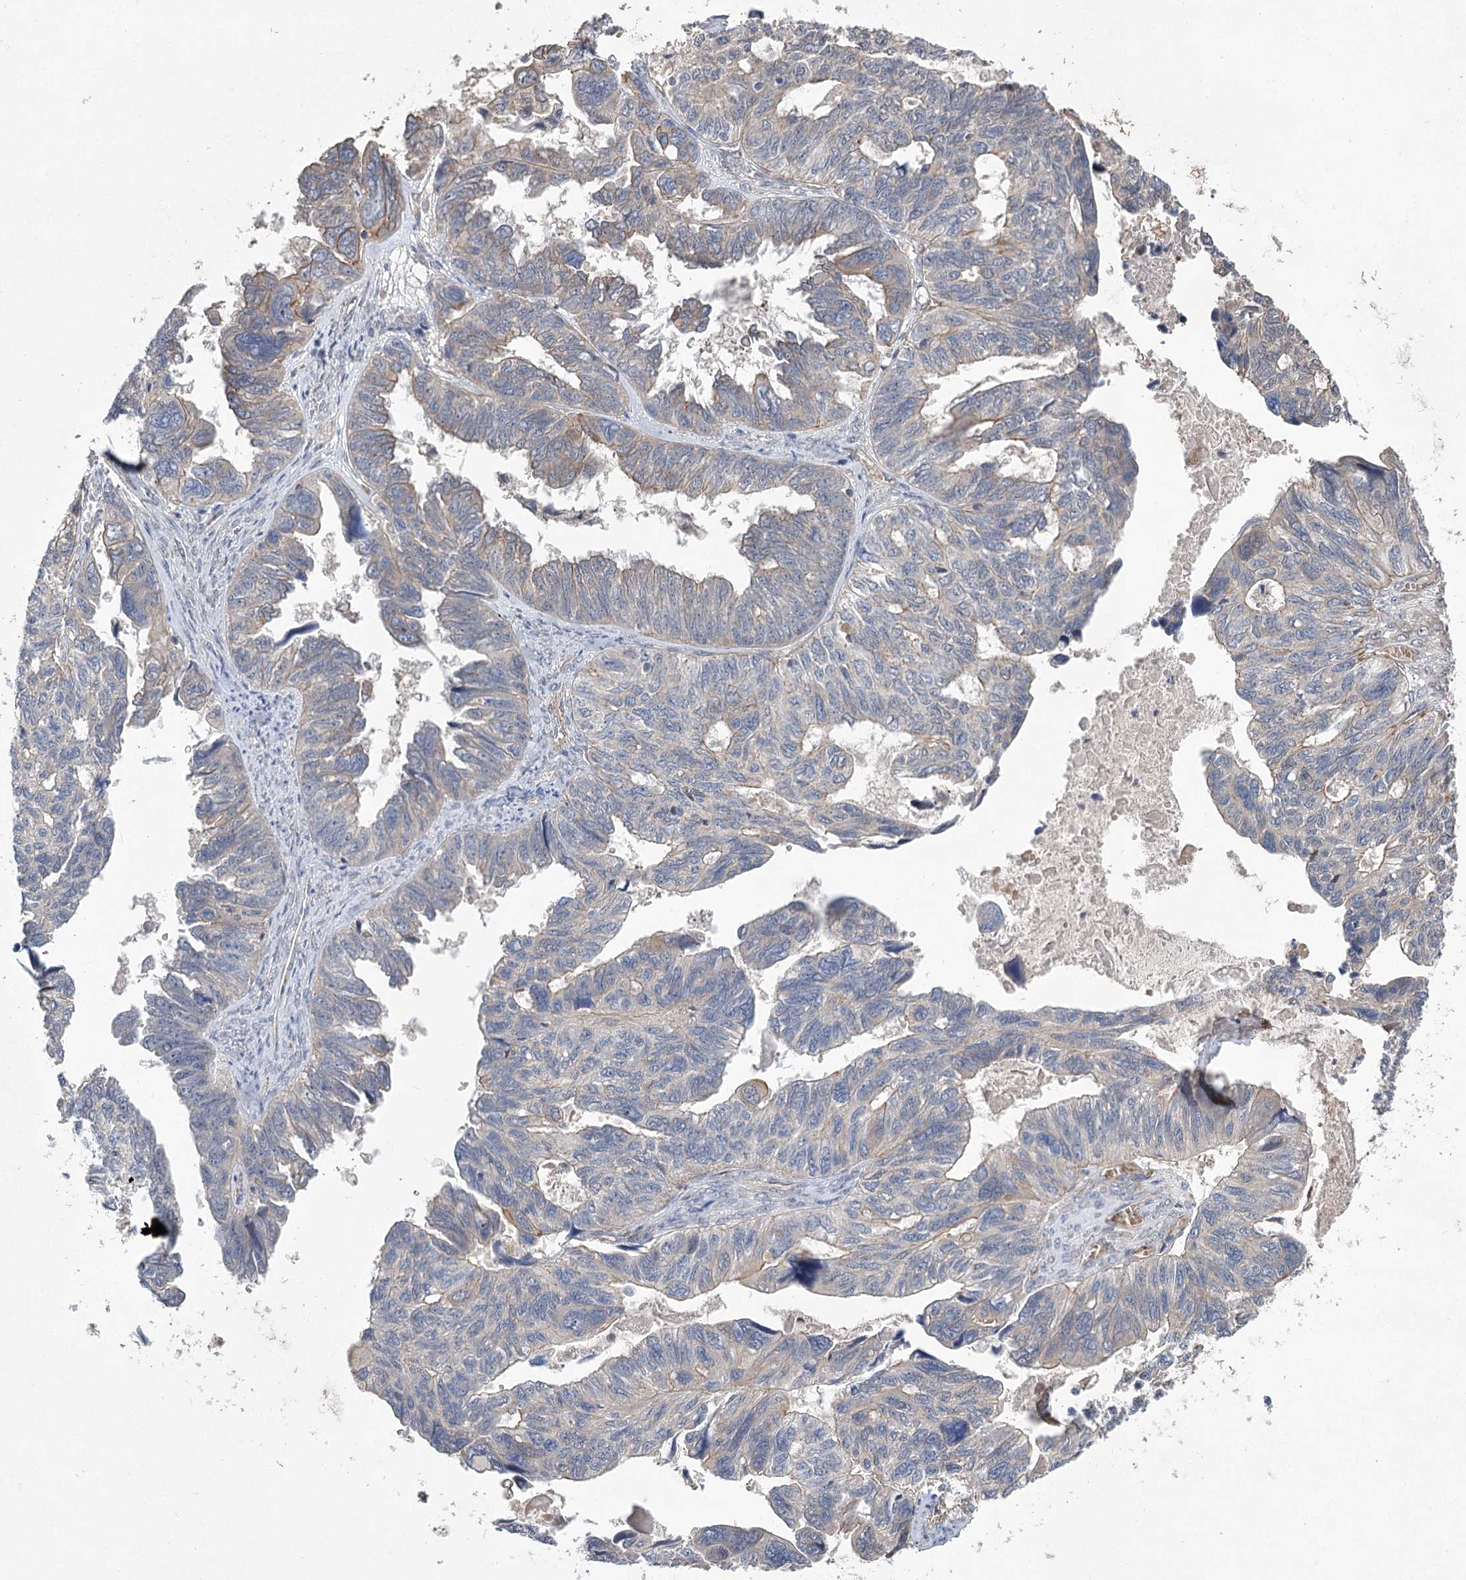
{"staining": {"intensity": "weak", "quantity": "<25%", "location": "cytoplasmic/membranous"}, "tissue": "ovarian cancer", "cell_type": "Tumor cells", "image_type": "cancer", "snomed": [{"axis": "morphology", "description": "Cystadenocarcinoma, serous, NOS"}, {"axis": "topography", "description": "Ovary"}], "caption": "IHC histopathology image of neoplastic tissue: ovarian cancer (serous cystadenocarcinoma) stained with DAB (3,3'-diaminobenzidine) shows no significant protein expression in tumor cells.", "gene": "RWDD4", "patient": {"sex": "female", "age": 79}}